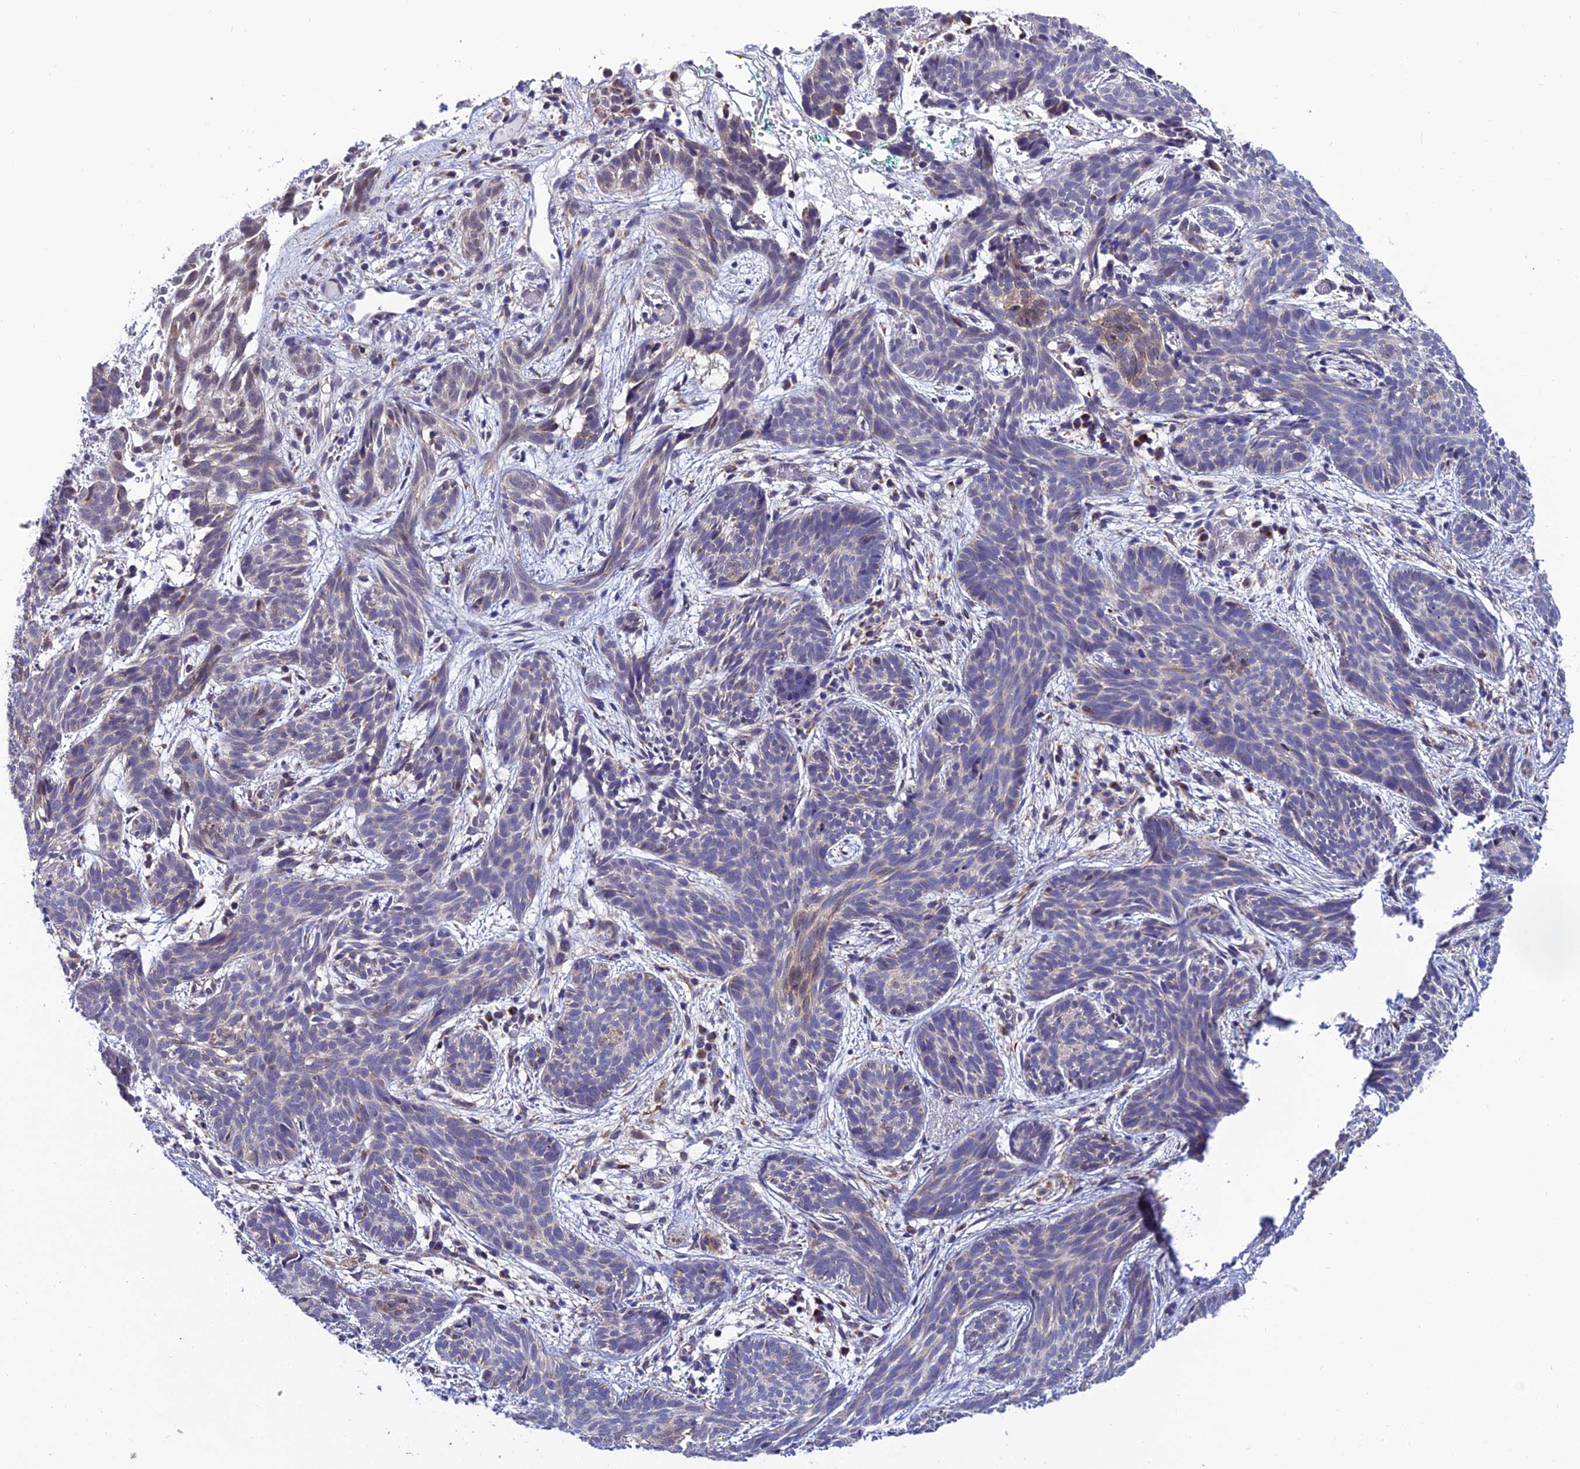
{"staining": {"intensity": "weak", "quantity": "<25%", "location": "cytoplasmic/membranous"}, "tissue": "skin cancer", "cell_type": "Tumor cells", "image_type": "cancer", "snomed": [{"axis": "morphology", "description": "Basal cell carcinoma"}, {"axis": "topography", "description": "Skin"}], "caption": "Immunohistochemistry of skin cancer shows no expression in tumor cells. (DAB IHC visualized using brightfield microscopy, high magnification).", "gene": "PSMD2", "patient": {"sex": "female", "age": 81}}